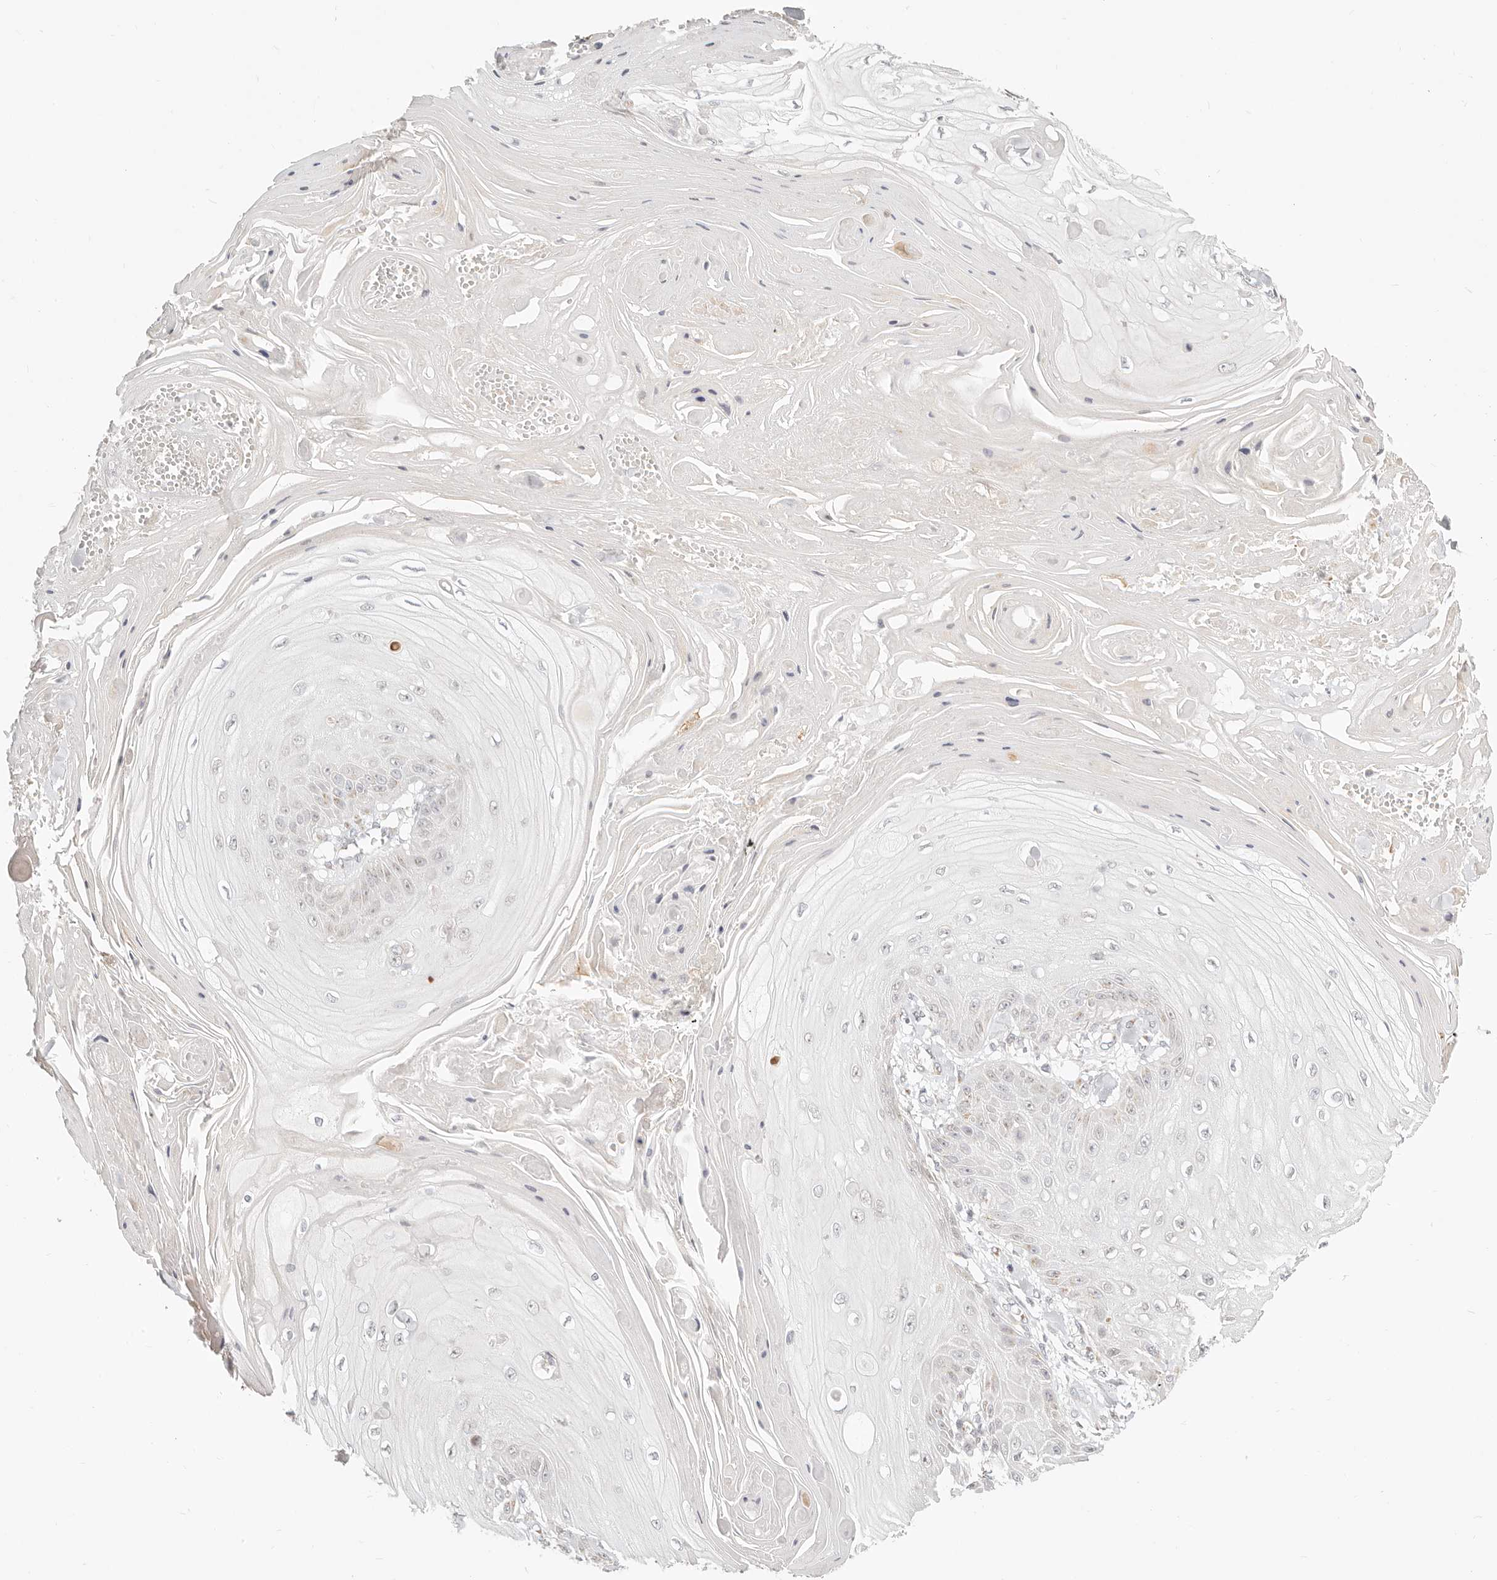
{"staining": {"intensity": "negative", "quantity": "none", "location": "none"}, "tissue": "skin cancer", "cell_type": "Tumor cells", "image_type": "cancer", "snomed": [{"axis": "morphology", "description": "Squamous cell carcinoma, NOS"}, {"axis": "topography", "description": "Skin"}], "caption": "There is no significant staining in tumor cells of squamous cell carcinoma (skin). (Stains: DAB (3,3'-diaminobenzidine) immunohistochemistry with hematoxylin counter stain, Microscopy: brightfield microscopy at high magnification).", "gene": "FAM20B", "patient": {"sex": "male", "age": 74}}